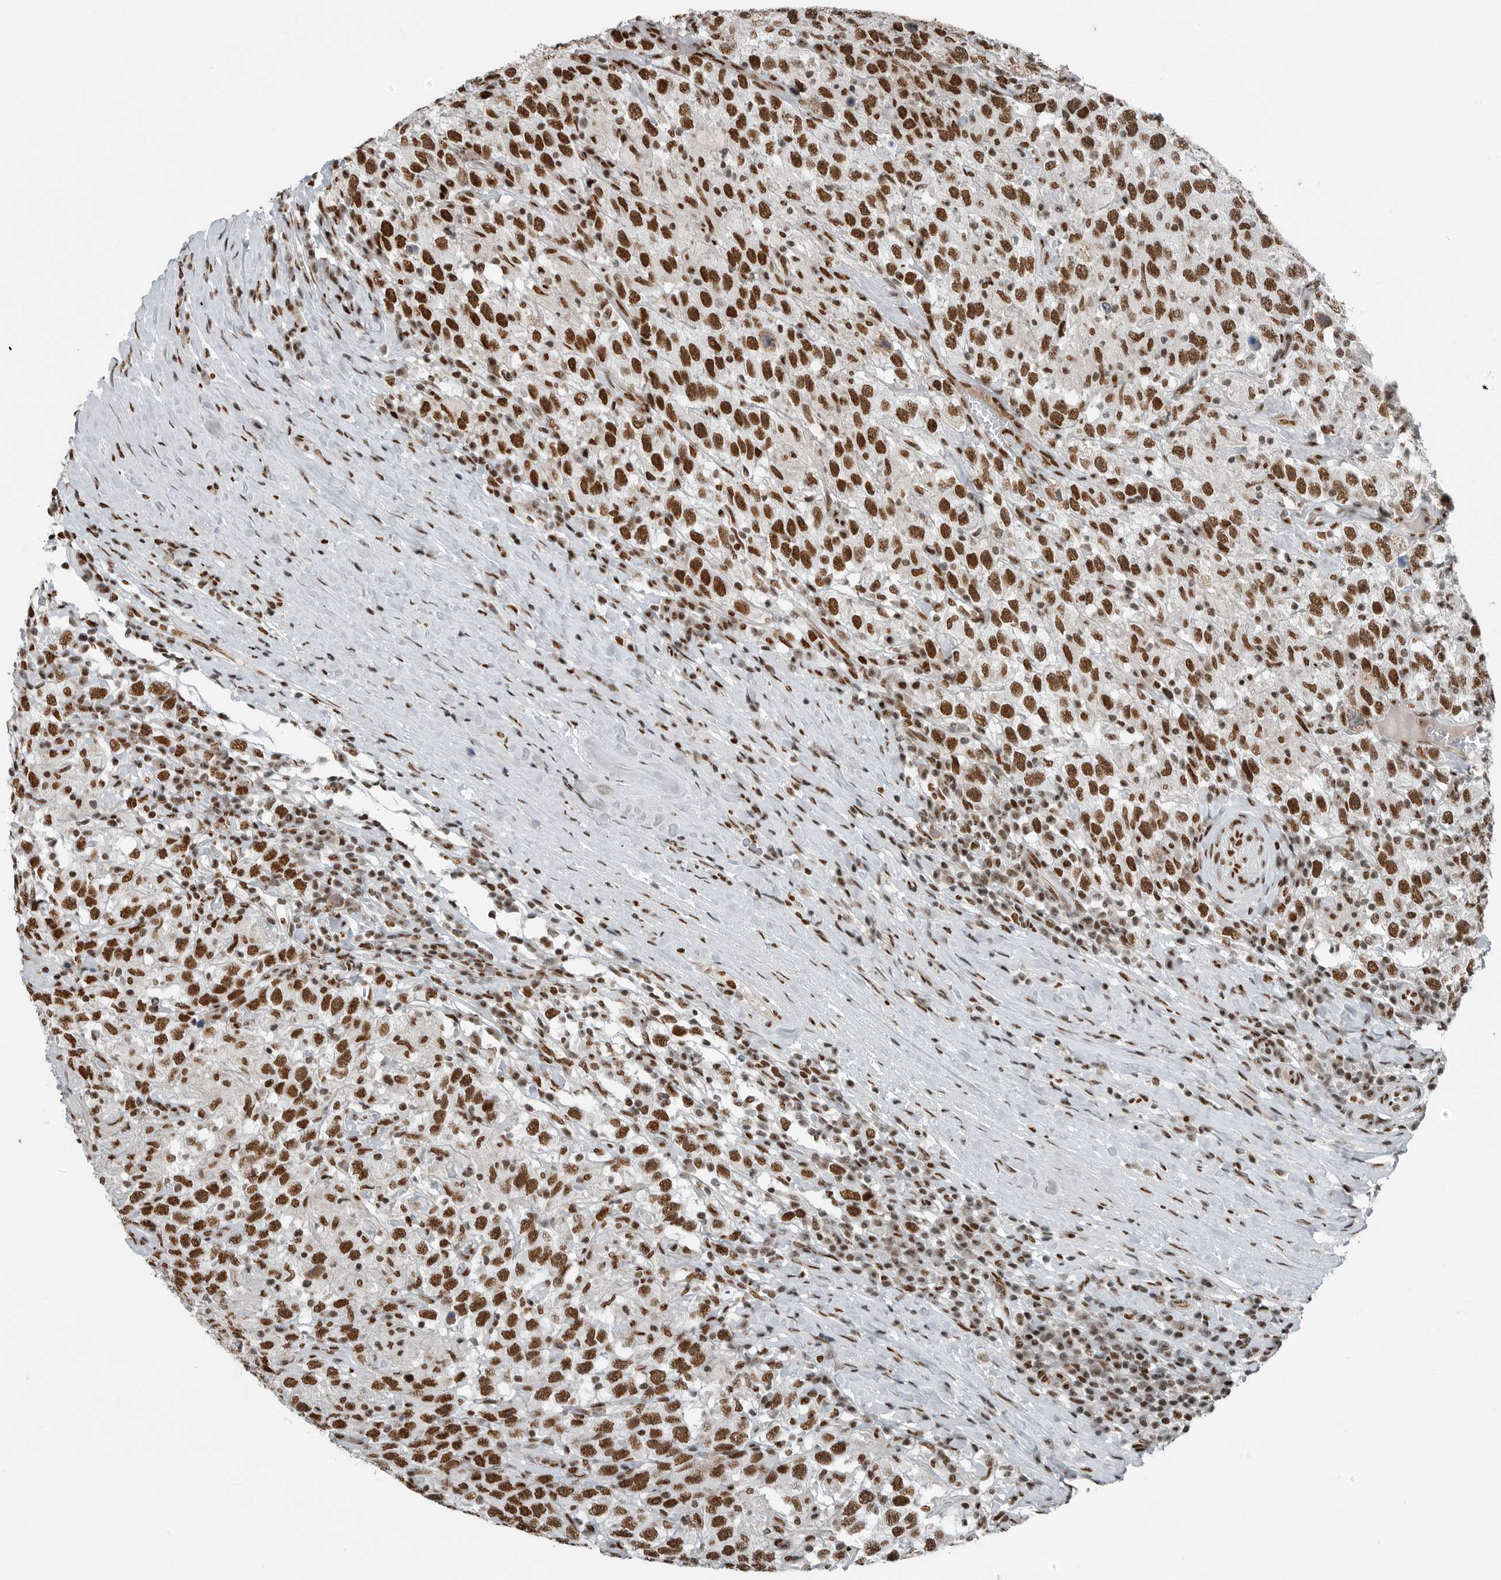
{"staining": {"intensity": "strong", "quantity": ">75%", "location": "nuclear"}, "tissue": "testis cancer", "cell_type": "Tumor cells", "image_type": "cancer", "snomed": [{"axis": "morphology", "description": "Seminoma, NOS"}, {"axis": "topography", "description": "Testis"}], "caption": "DAB immunohistochemical staining of human testis cancer reveals strong nuclear protein staining in approximately >75% of tumor cells. The staining was performed using DAB, with brown indicating positive protein expression. Nuclei are stained blue with hematoxylin.", "gene": "BLZF1", "patient": {"sex": "male", "age": 41}}